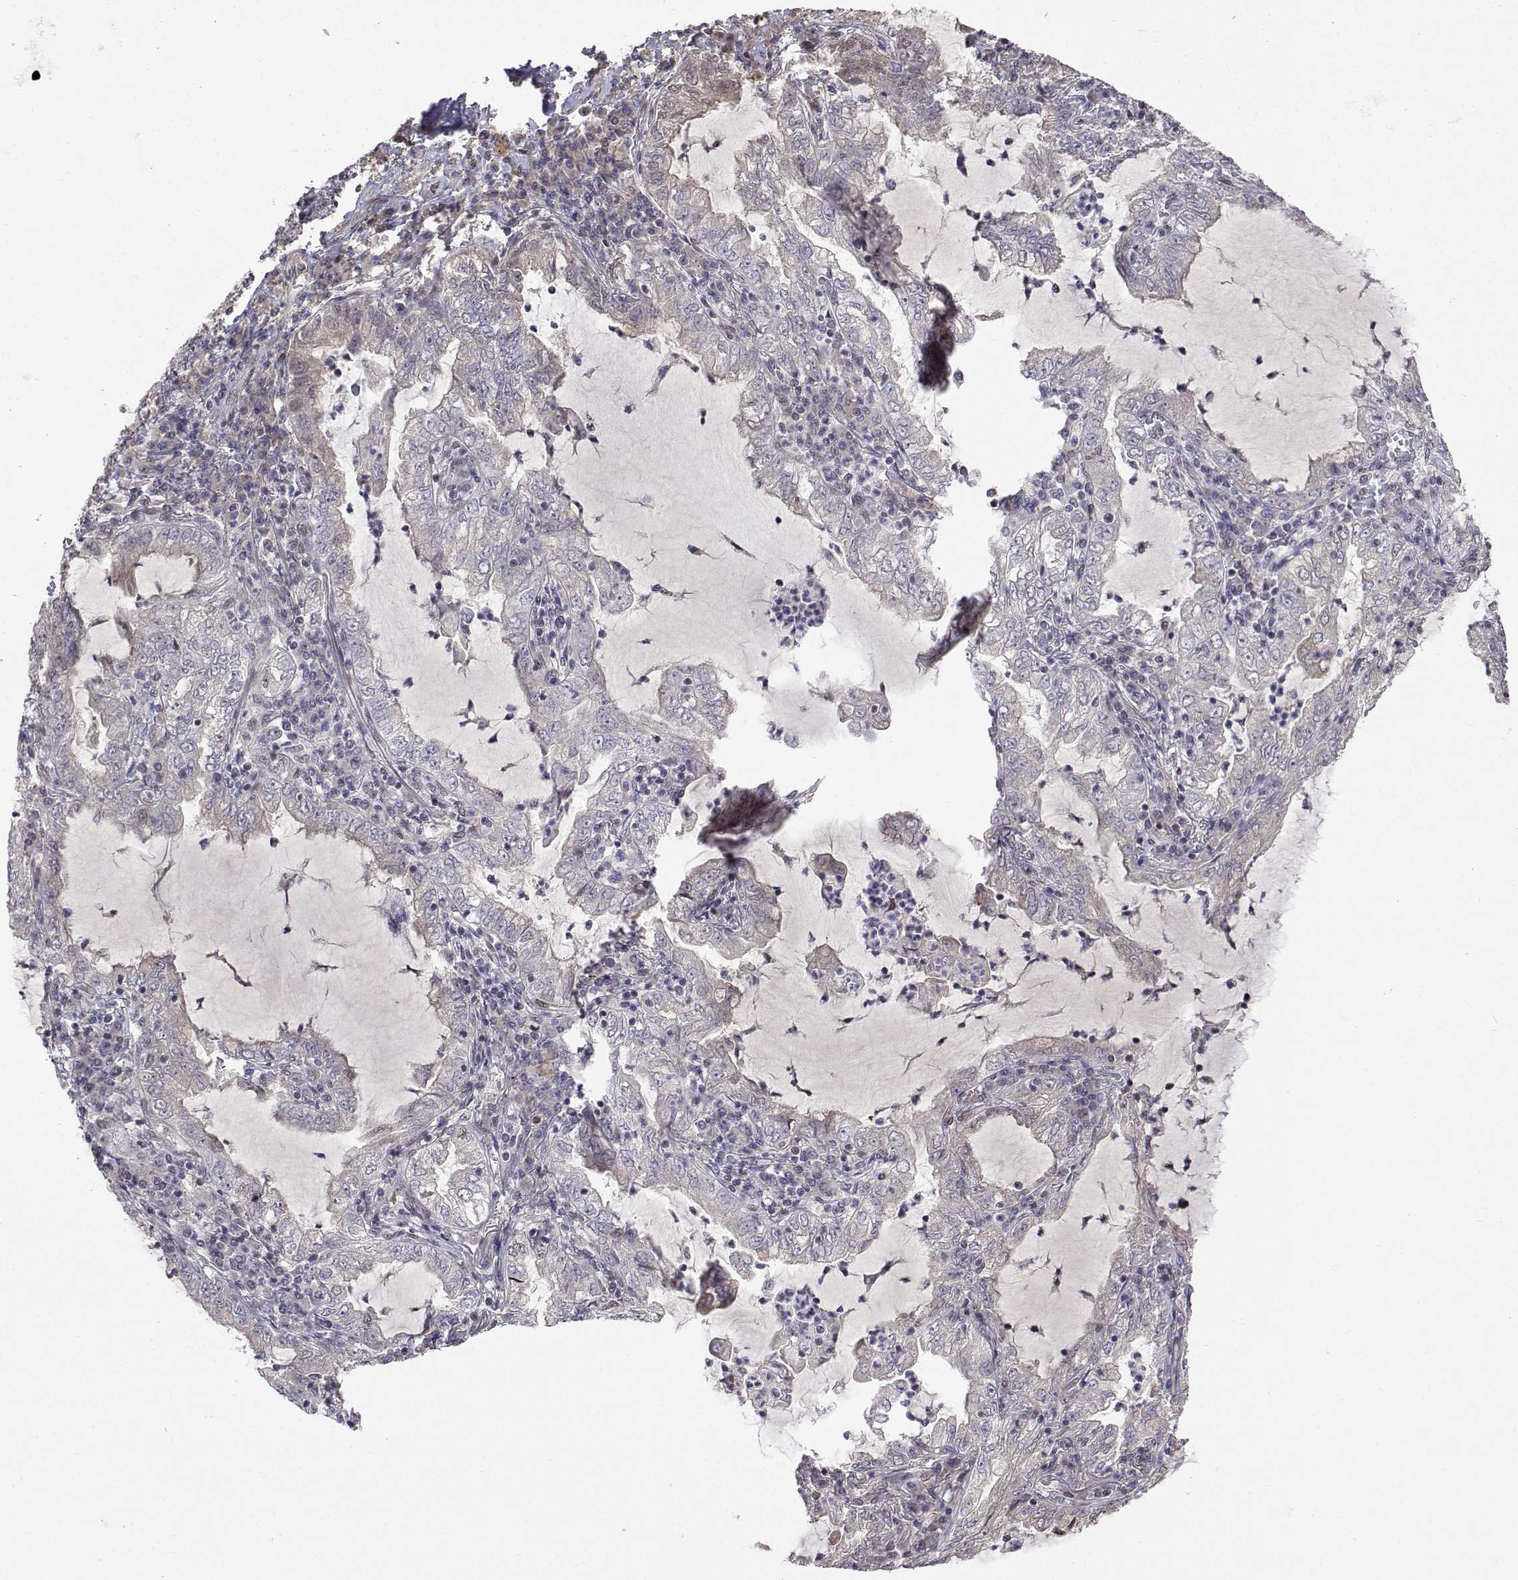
{"staining": {"intensity": "negative", "quantity": "none", "location": "none"}, "tissue": "lung cancer", "cell_type": "Tumor cells", "image_type": "cancer", "snomed": [{"axis": "morphology", "description": "Adenocarcinoma, NOS"}, {"axis": "topography", "description": "Lung"}], "caption": "Immunohistochemical staining of human adenocarcinoma (lung) exhibits no significant expression in tumor cells. (Brightfield microscopy of DAB (3,3'-diaminobenzidine) immunohistochemistry (IHC) at high magnification).", "gene": "ITGA7", "patient": {"sex": "female", "age": 73}}